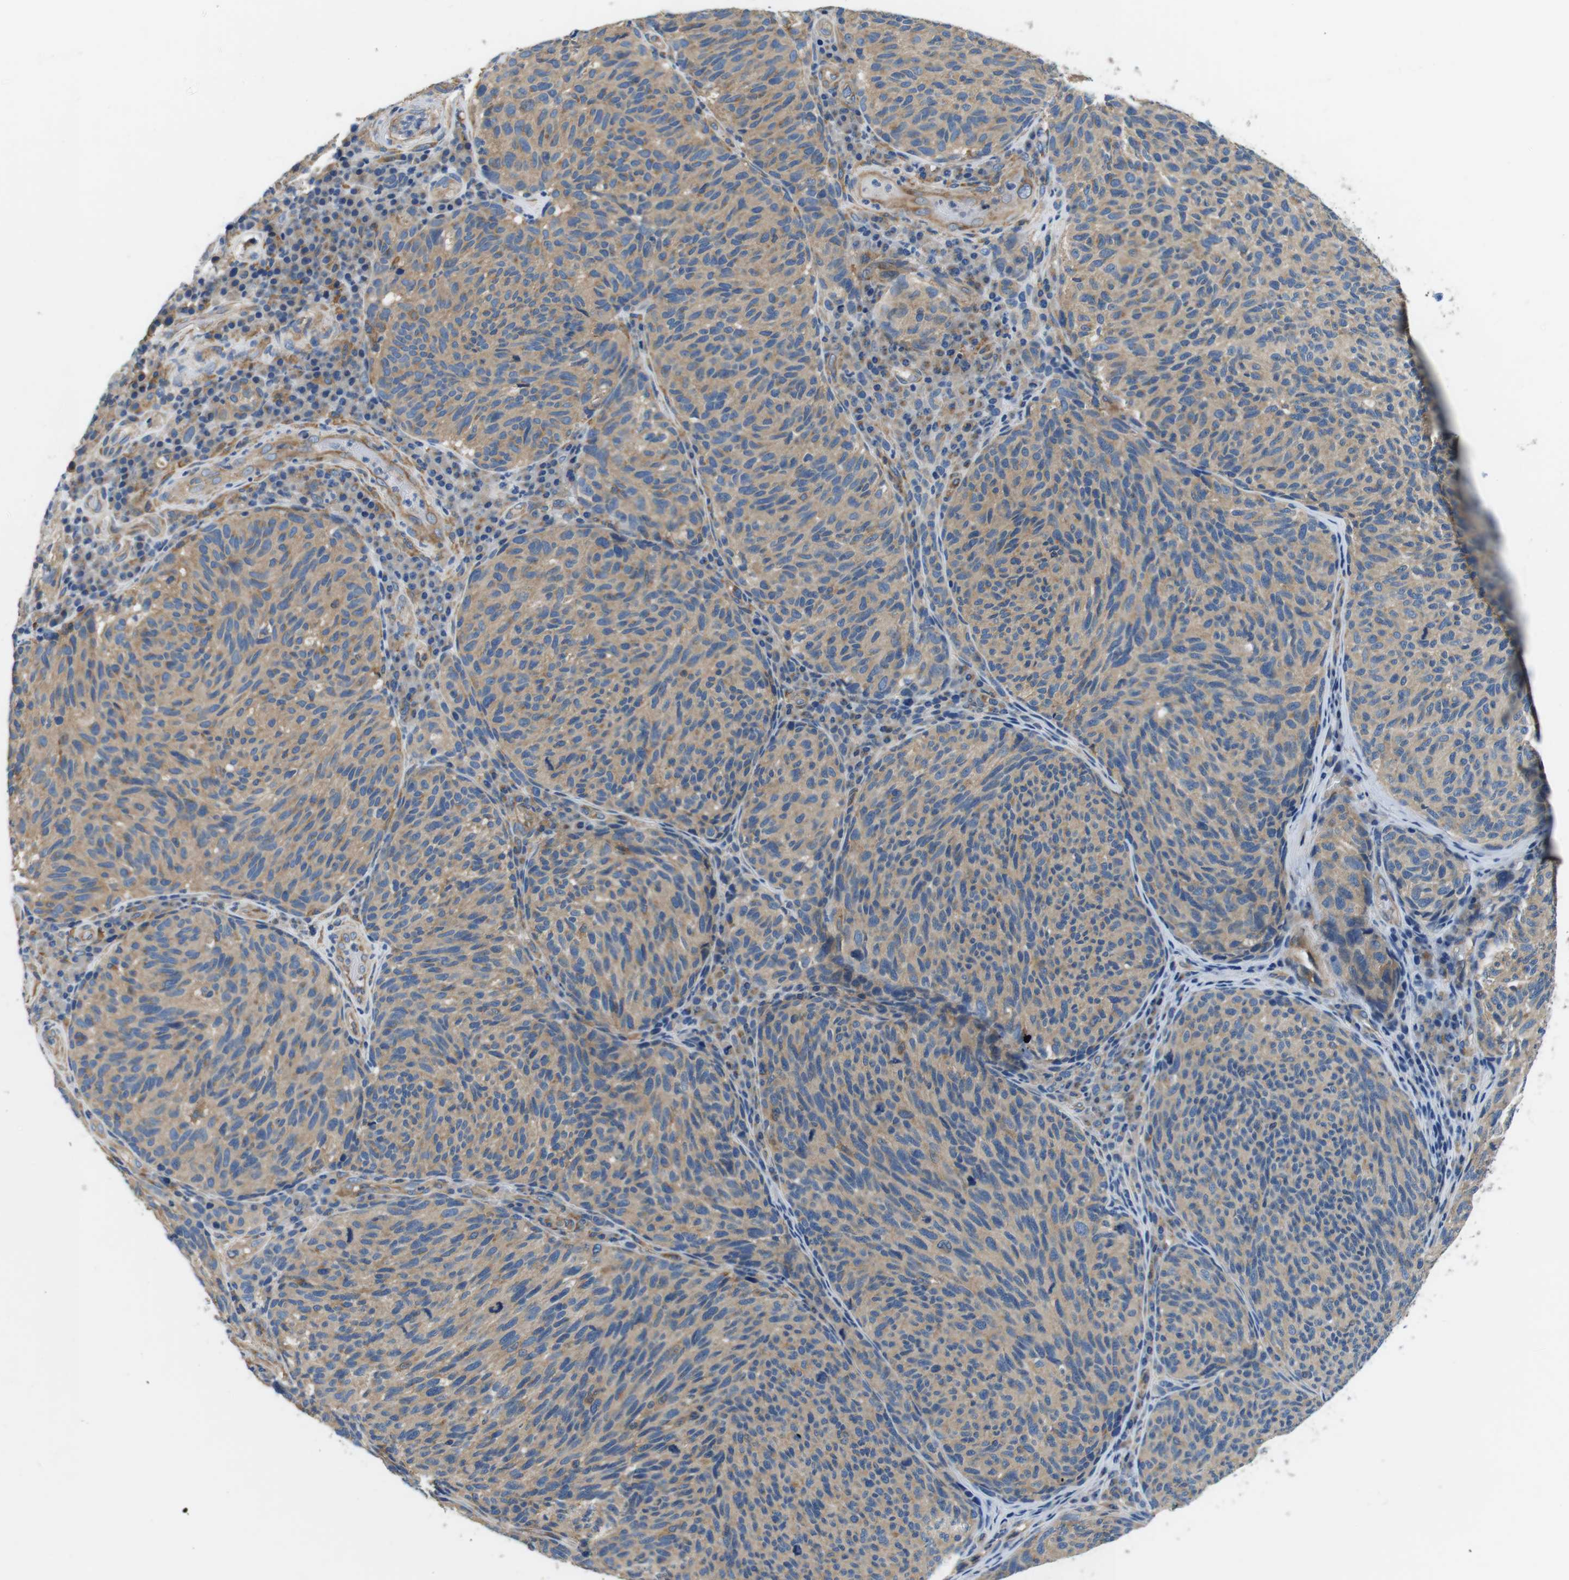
{"staining": {"intensity": "weak", "quantity": ">75%", "location": "cytoplasmic/membranous"}, "tissue": "melanoma", "cell_type": "Tumor cells", "image_type": "cancer", "snomed": [{"axis": "morphology", "description": "Malignant melanoma, NOS"}, {"axis": "topography", "description": "Skin"}], "caption": "Tumor cells display low levels of weak cytoplasmic/membranous expression in approximately >75% of cells in melanoma.", "gene": "DENND4C", "patient": {"sex": "female", "age": 73}}